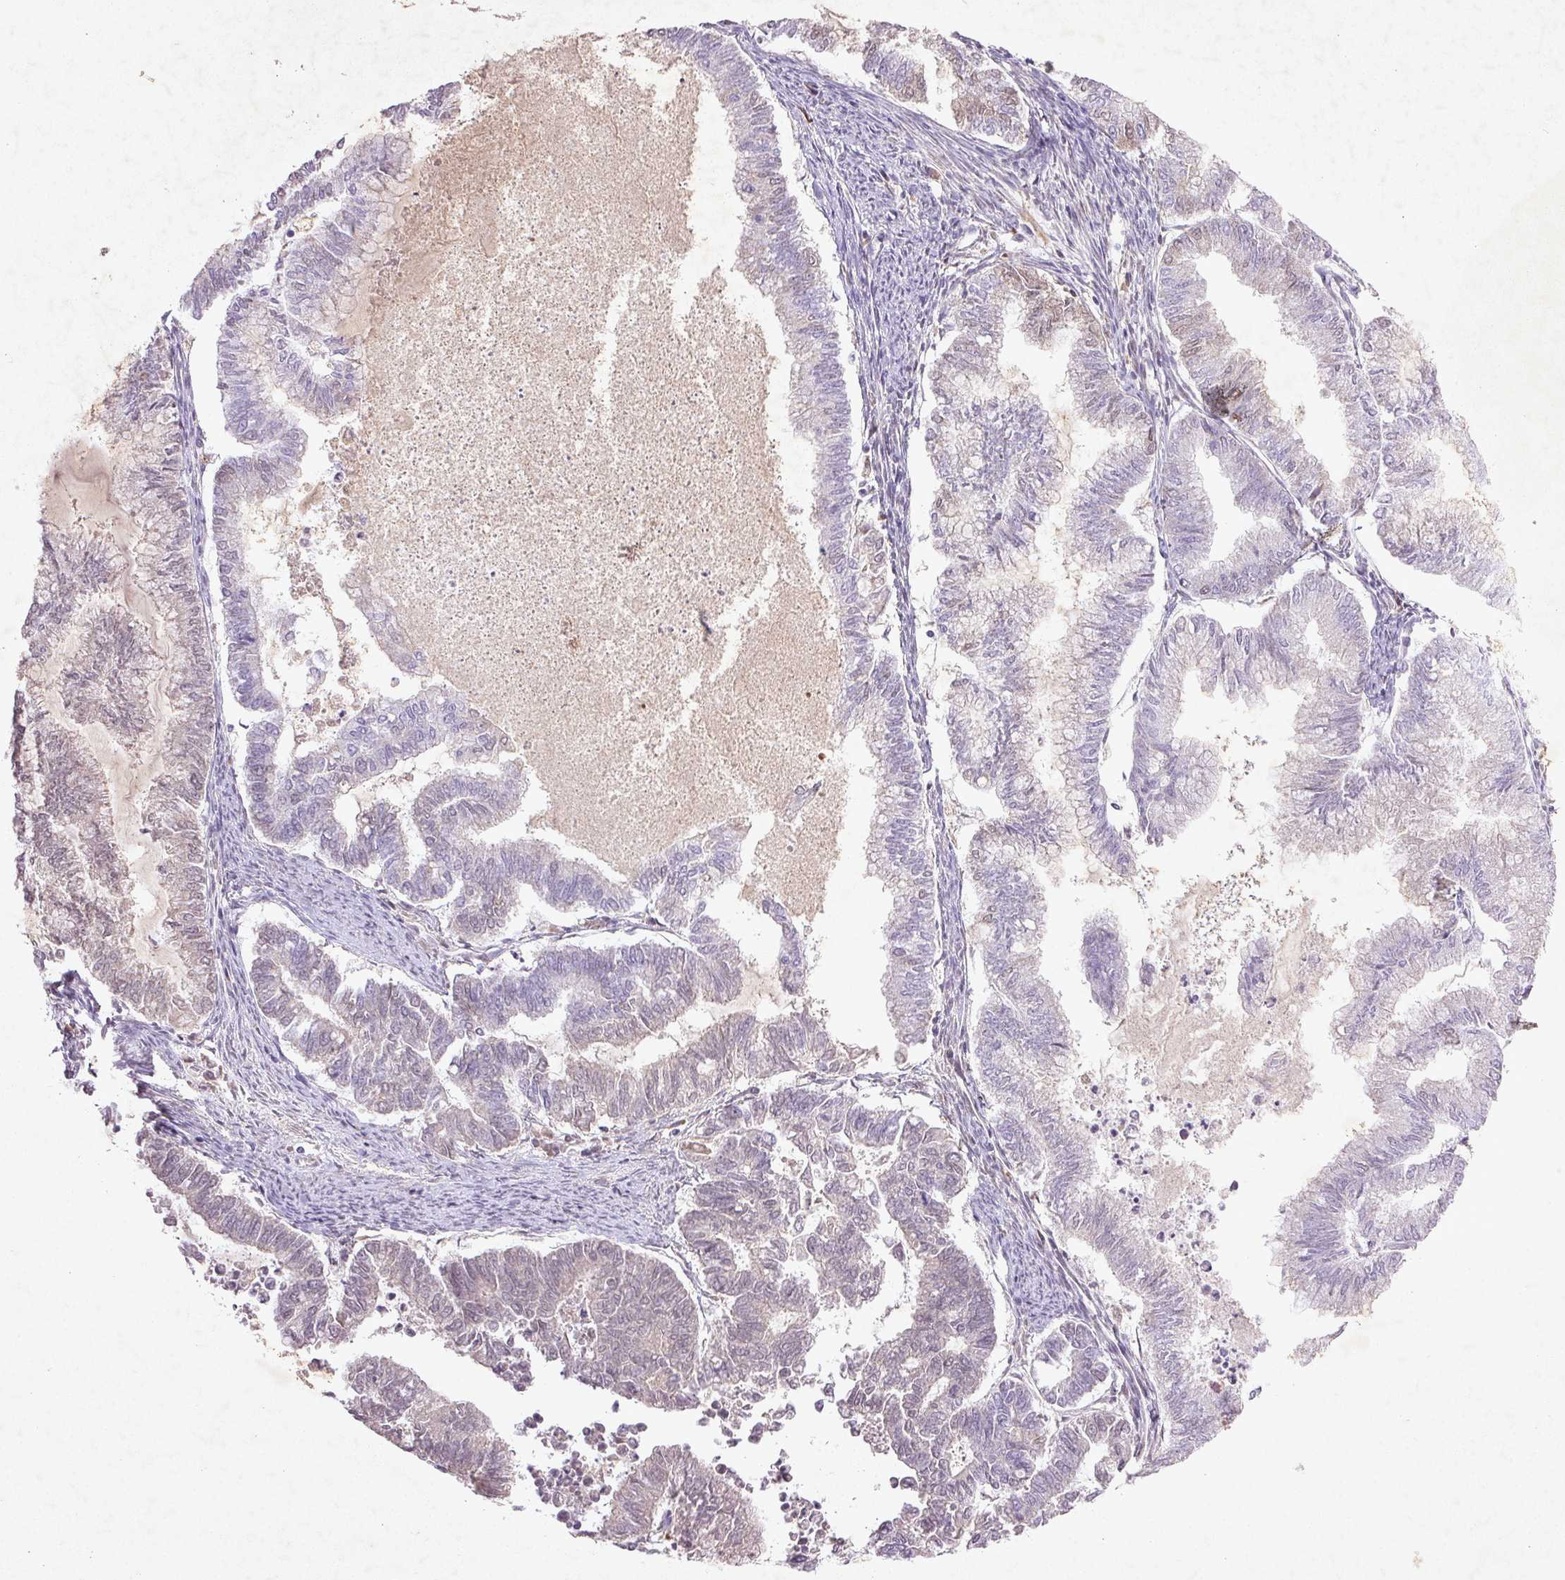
{"staining": {"intensity": "negative", "quantity": "none", "location": "none"}, "tissue": "endometrial cancer", "cell_type": "Tumor cells", "image_type": "cancer", "snomed": [{"axis": "morphology", "description": "Adenocarcinoma, NOS"}, {"axis": "topography", "description": "Endometrium"}], "caption": "This is an IHC photomicrograph of human adenocarcinoma (endometrial). There is no expression in tumor cells.", "gene": "FAM168B", "patient": {"sex": "female", "age": 79}}